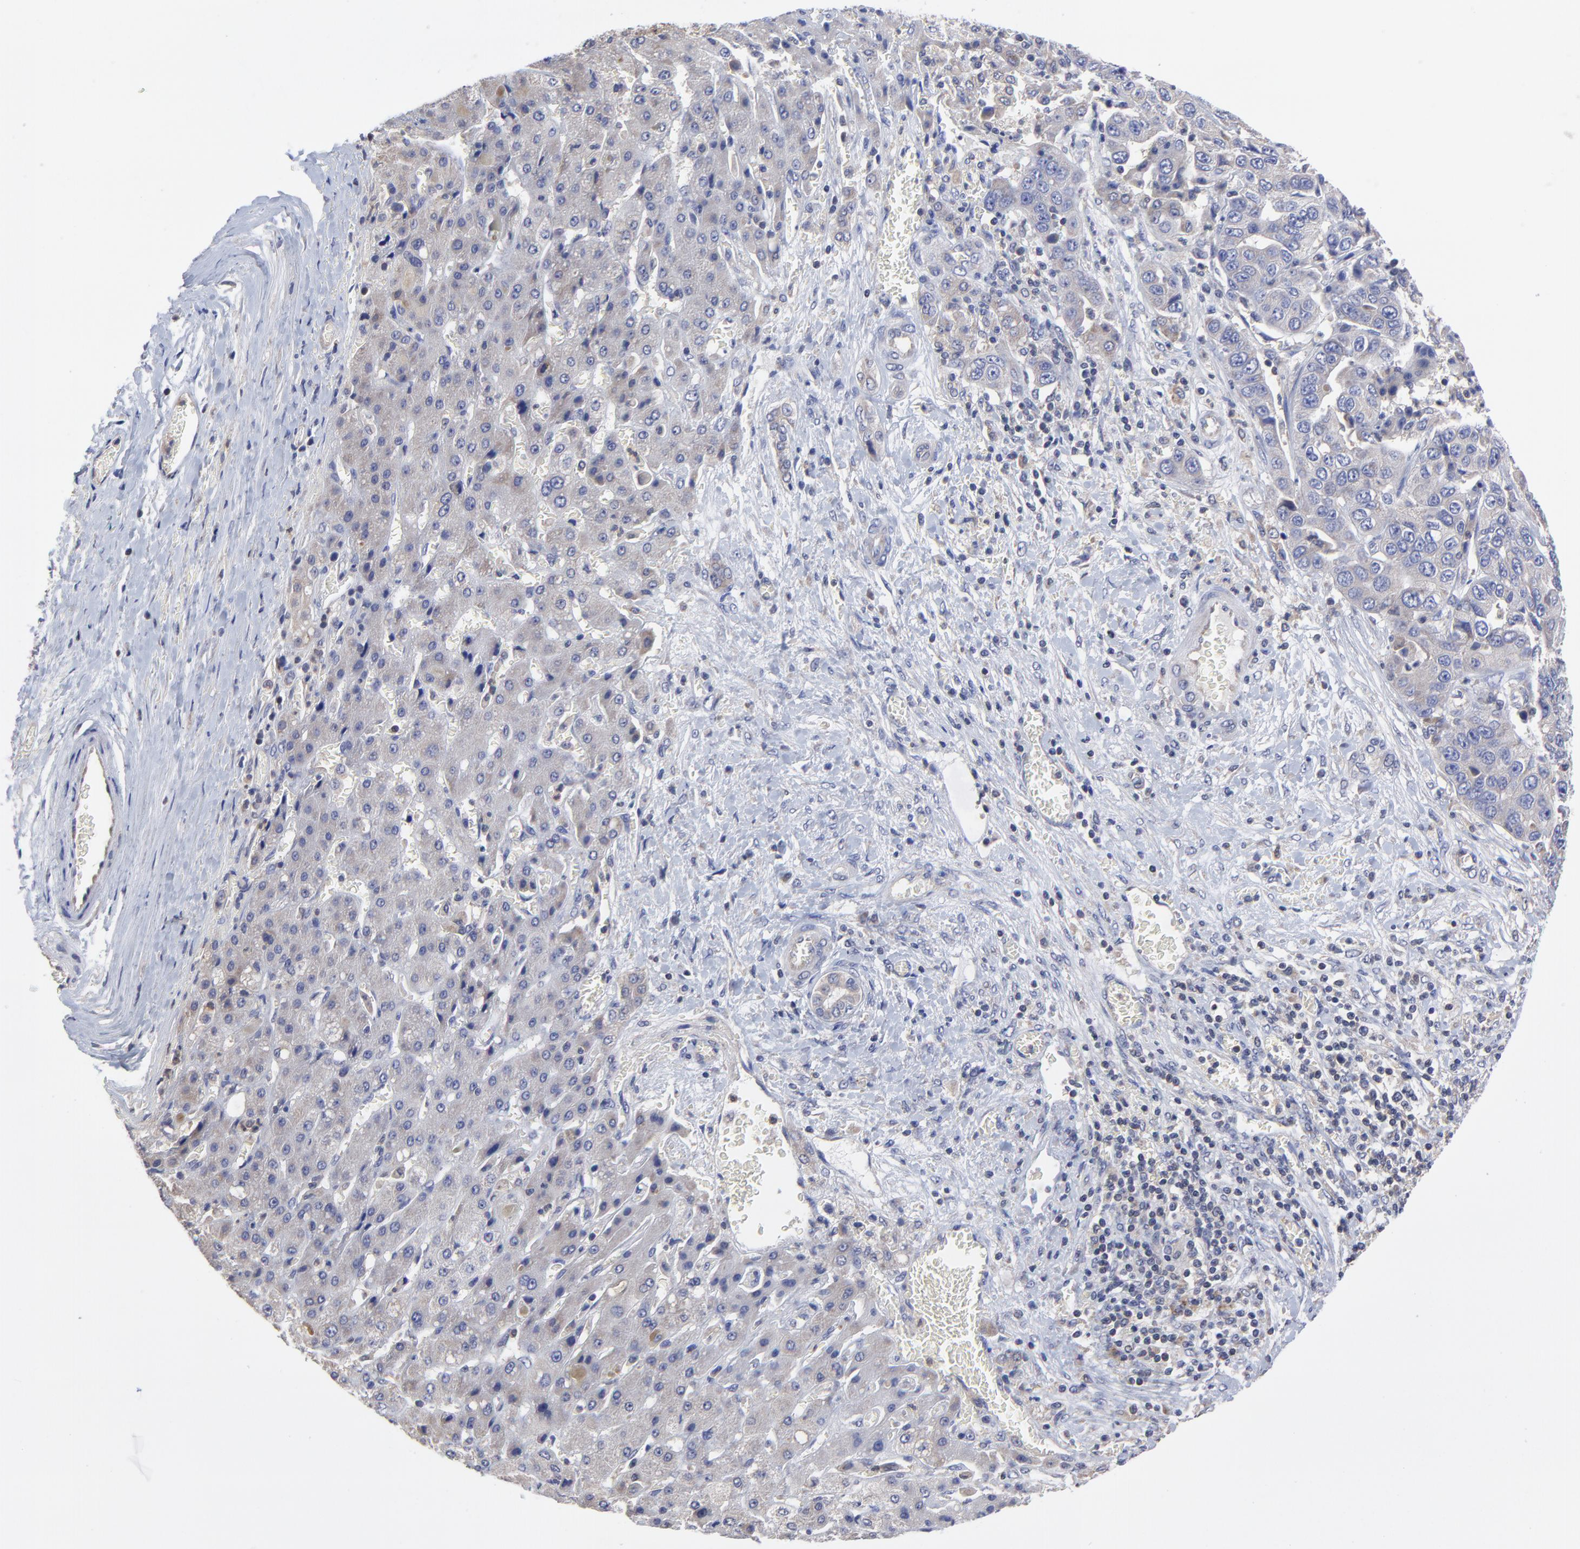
{"staining": {"intensity": "negative", "quantity": "none", "location": "none"}, "tissue": "liver cancer", "cell_type": "Tumor cells", "image_type": "cancer", "snomed": [{"axis": "morphology", "description": "Cholangiocarcinoma"}, {"axis": "topography", "description": "Liver"}], "caption": "A high-resolution photomicrograph shows immunohistochemistry (IHC) staining of cholangiocarcinoma (liver), which shows no significant positivity in tumor cells.", "gene": "PCMT1", "patient": {"sex": "female", "age": 52}}